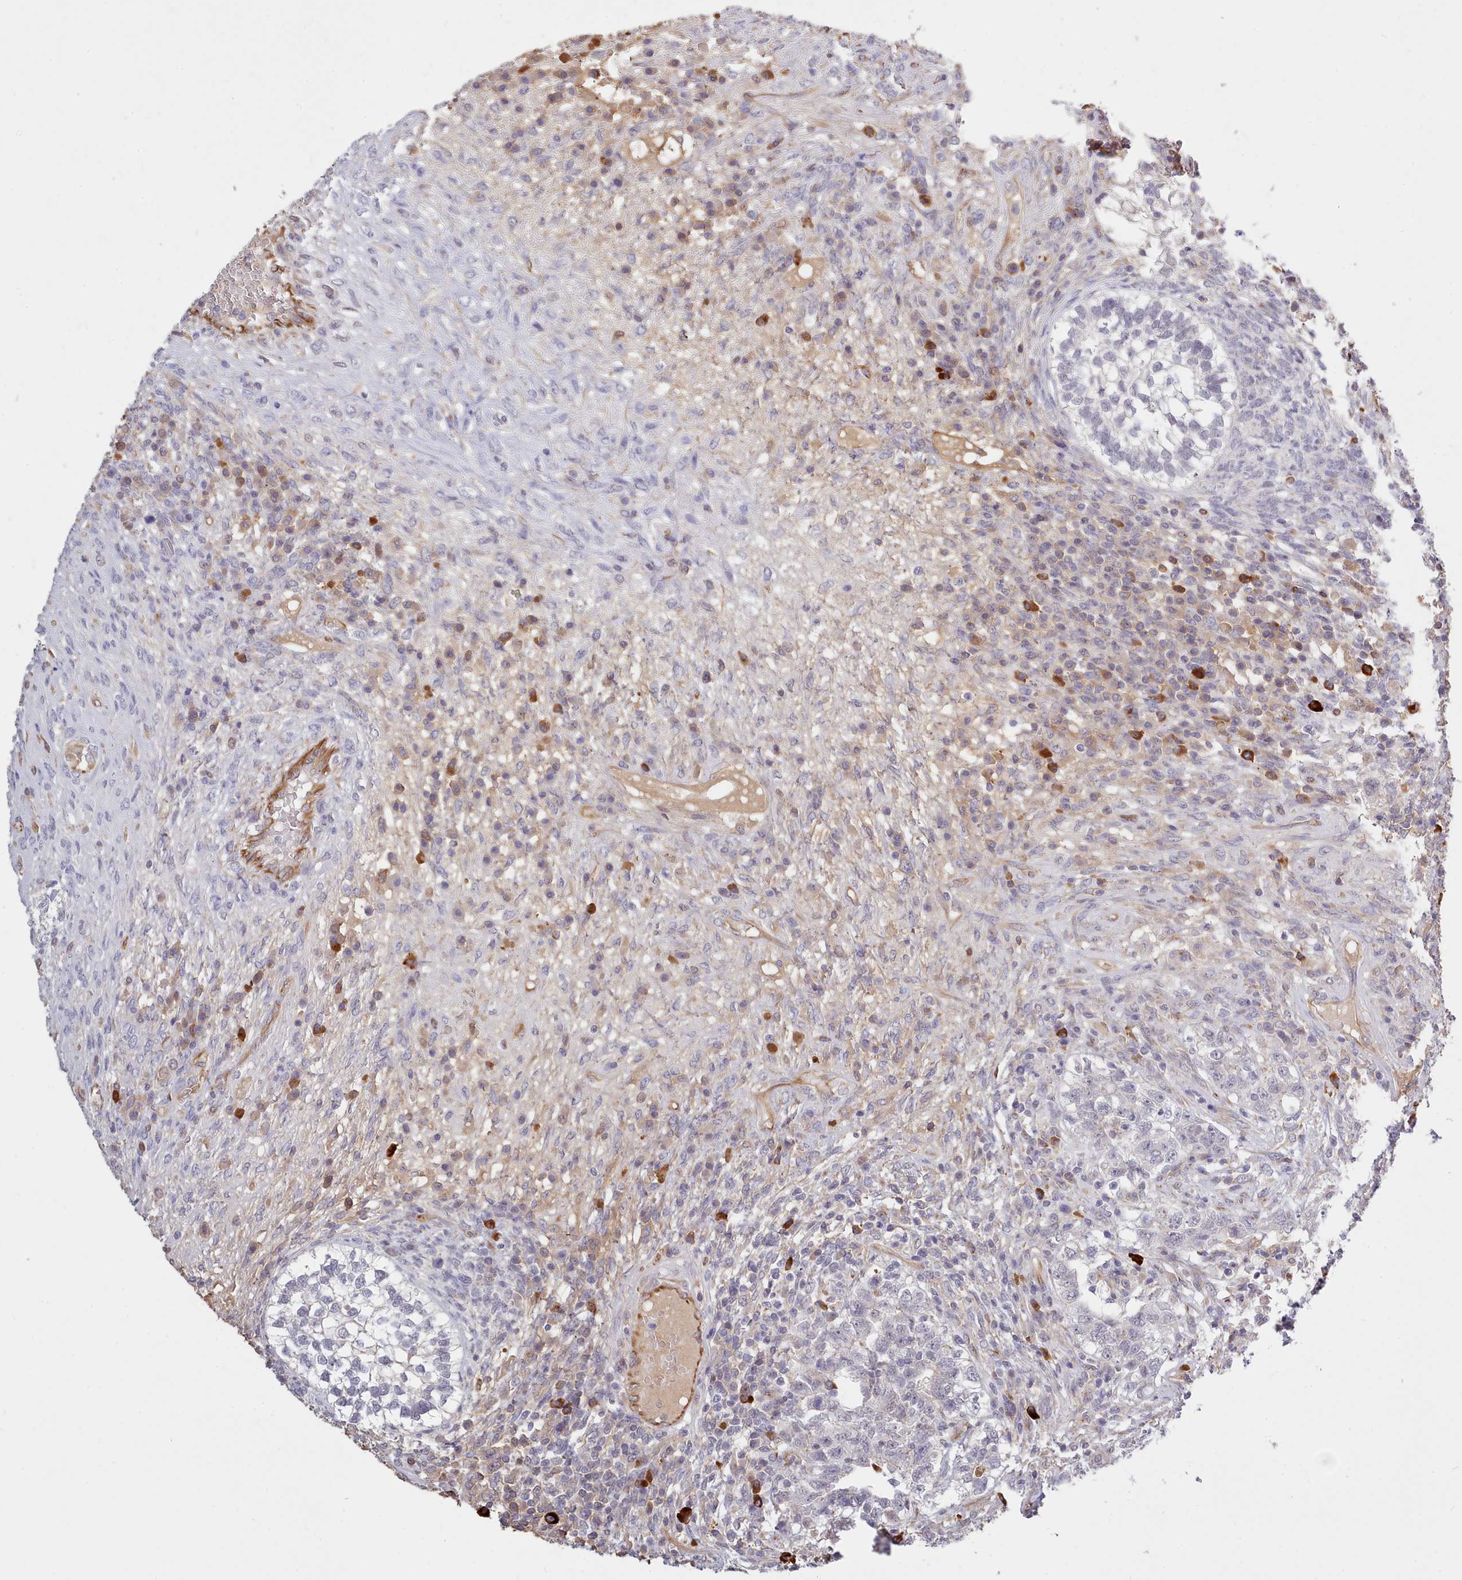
{"staining": {"intensity": "weak", "quantity": "<25%", "location": "cytoplasmic/membranous"}, "tissue": "testis cancer", "cell_type": "Tumor cells", "image_type": "cancer", "snomed": [{"axis": "morphology", "description": "Carcinoma, Embryonal, NOS"}, {"axis": "topography", "description": "Testis"}], "caption": "A photomicrograph of human testis cancer (embryonal carcinoma) is negative for staining in tumor cells. The staining was performed using DAB (3,3'-diaminobenzidine) to visualize the protein expression in brown, while the nuclei were stained in blue with hematoxylin (Magnification: 20x).", "gene": "ZC3H13", "patient": {"sex": "male", "age": 26}}